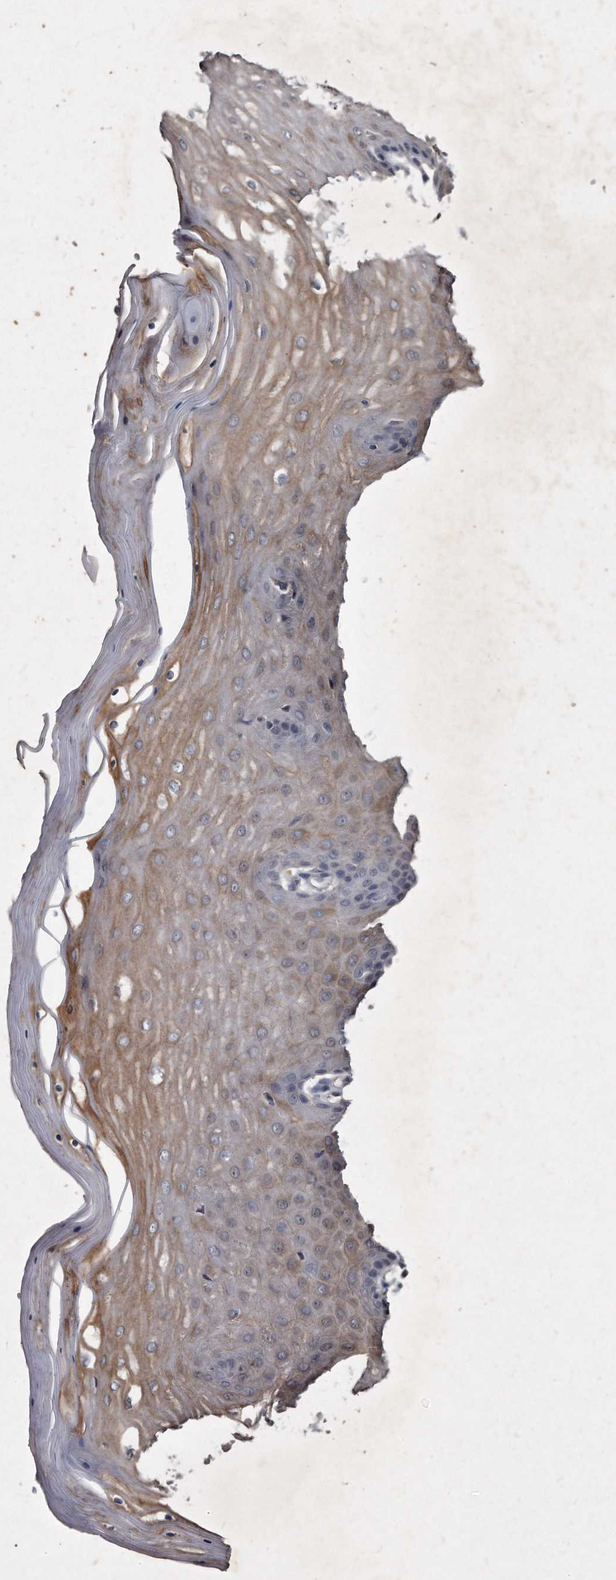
{"staining": {"intensity": "negative", "quantity": "none", "location": "none"}, "tissue": "cervix", "cell_type": "Glandular cells", "image_type": "normal", "snomed": [{"axis": "morphology", "description": "Normal tissue, NOS"}, {"axis": "topography", "description": "Cervix"}], "caption": "Immunohistochemistry (IHC) micrograph of benign human cervix stained for a protein (brown), which displays no staining in glandular cells. Brightfield microscopy of immunohistochemistry (IHC) stained with DAB (brown) and hematoxylin (blue), captured at high magnification.", "gene": "KLHDC3", "patient": {"sex": "female", "age": 55}}